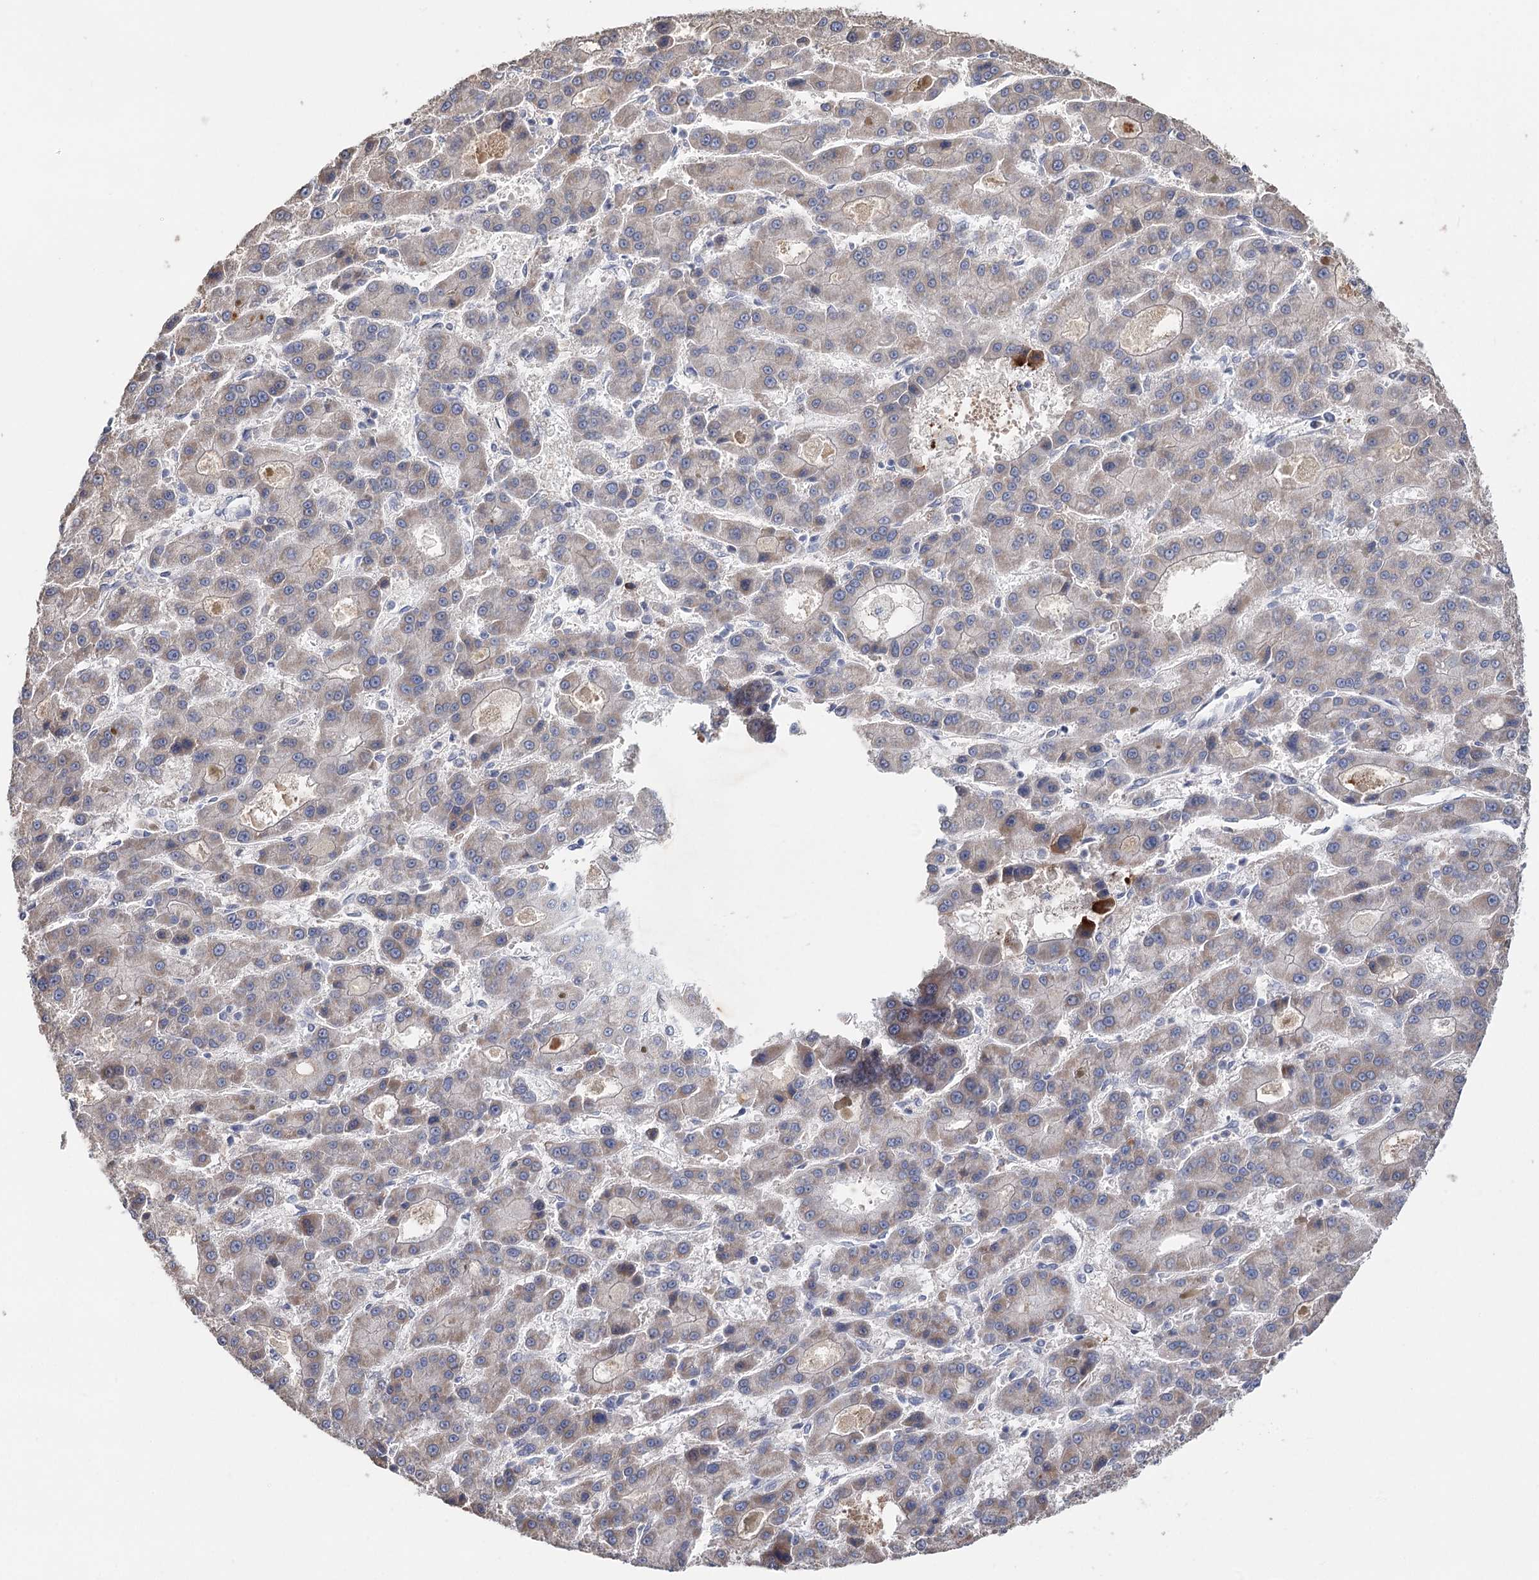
{"staining": {"intensity": "weak", "quantity": "25%-75%", "location": "cytoplasmic/membranous"}, "tissue": "liver cancer", "cell_type": "Tumor cells", "image_type": "cancer", "snomed": [{"axis": "morphology", "description": "Carcinoma, Hepatocellular, NOS"}, {"axis": "topography", "description": "Liver"}], "caption": "High-magnification brightfield microscopy of liver cancer (hepatocellular carcinoma) stained with DAB (3,3'-diaminobenzidine) (brown) and counterstained with hematoxylin (blue). tumor cells exhibit weak cytoplasmic/membranous expression is appreciated in approximately25%-75% of cells. (brown staining indicates protein expression, while blue staining denotes nuclei).", "gene": "ARHGAP44", "patient": {"sex": "male", "age": 70}}